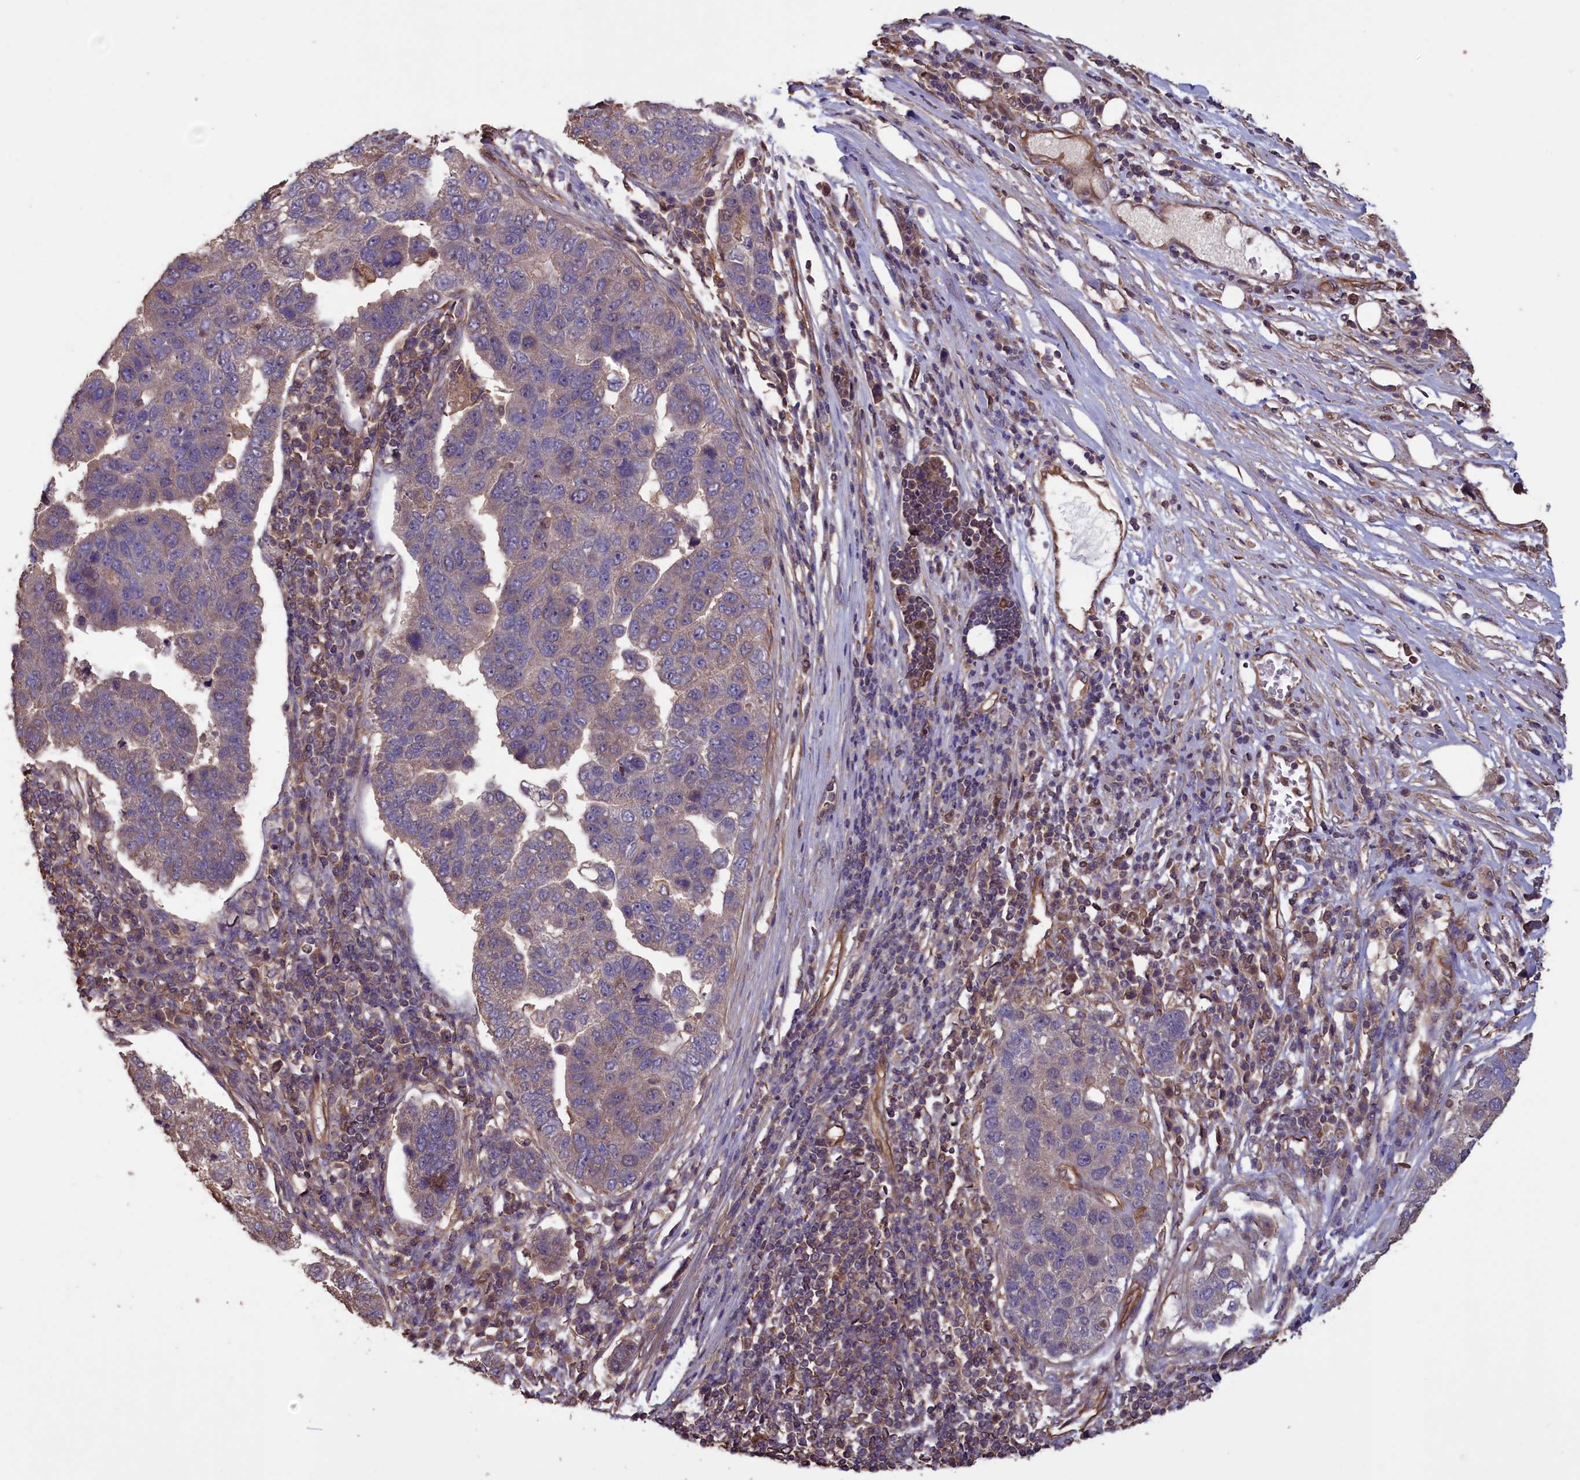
{"staining": {"intensity": "weak", "quantity": "<25%", "location": "cytoplasmic/membranous"}, "tissue": "pancreatic cancer", "cell_type": "Tumor cells", "image_type": "cancer", "snomed": [{"axis": "morphology", "description": "Adenocarcinoma, NOS"}, {"axis": "topography", "description": "Pancreas"}], "caption": "The image shows no significant expression in tumor cells of pancreatic cancer (adenocarcinoma).", "gene": "DAPK3", "patient": {"sex": "female", "age": 61}}